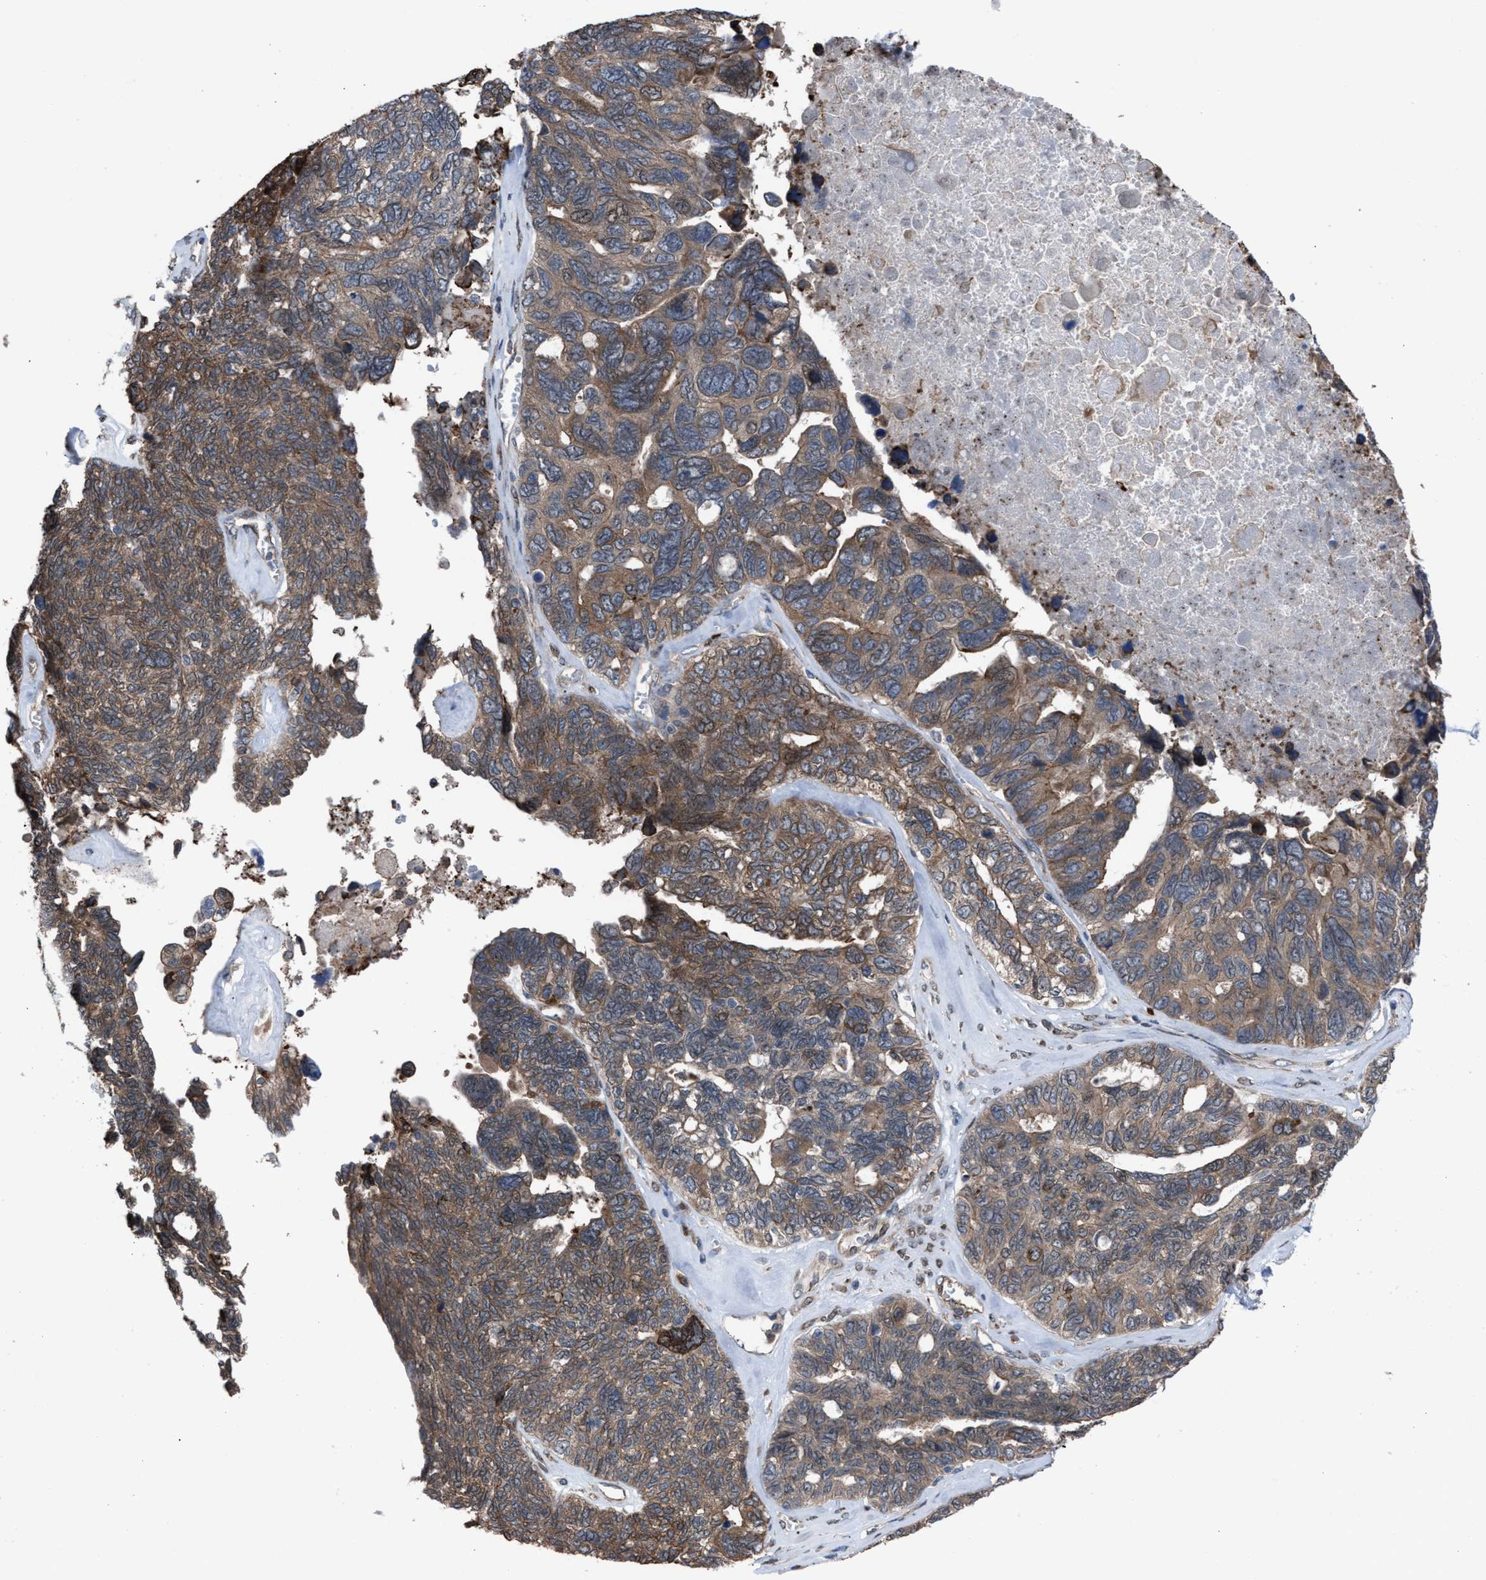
{"staining": {"intensity": "moderate", "quantity": ">75%", "location": "cytoplasmic/membranous"}, "tissue": "ovarian cancer", "cell_type": "Tumor cells", "image_type": "cancer", "snomed": [{"axis": "morphology", "description": "Cystadenocarcinoma, serous, NOS"}, {"axis": "topography", "description": "Ovary"}], "caption": "Ovarian cancer stained with immunohistochemistry demonstrates moderate cytoplasmic/membranous staining in about >75% of tumor cells. The staining was performed using DAB to visualize the protein expression in brown, while the nuclei were stained in blue with hematoxylin (Magnification: 20x).", "gene": "TP53BP2", "patient": {"sex": "female", "age": 79}}